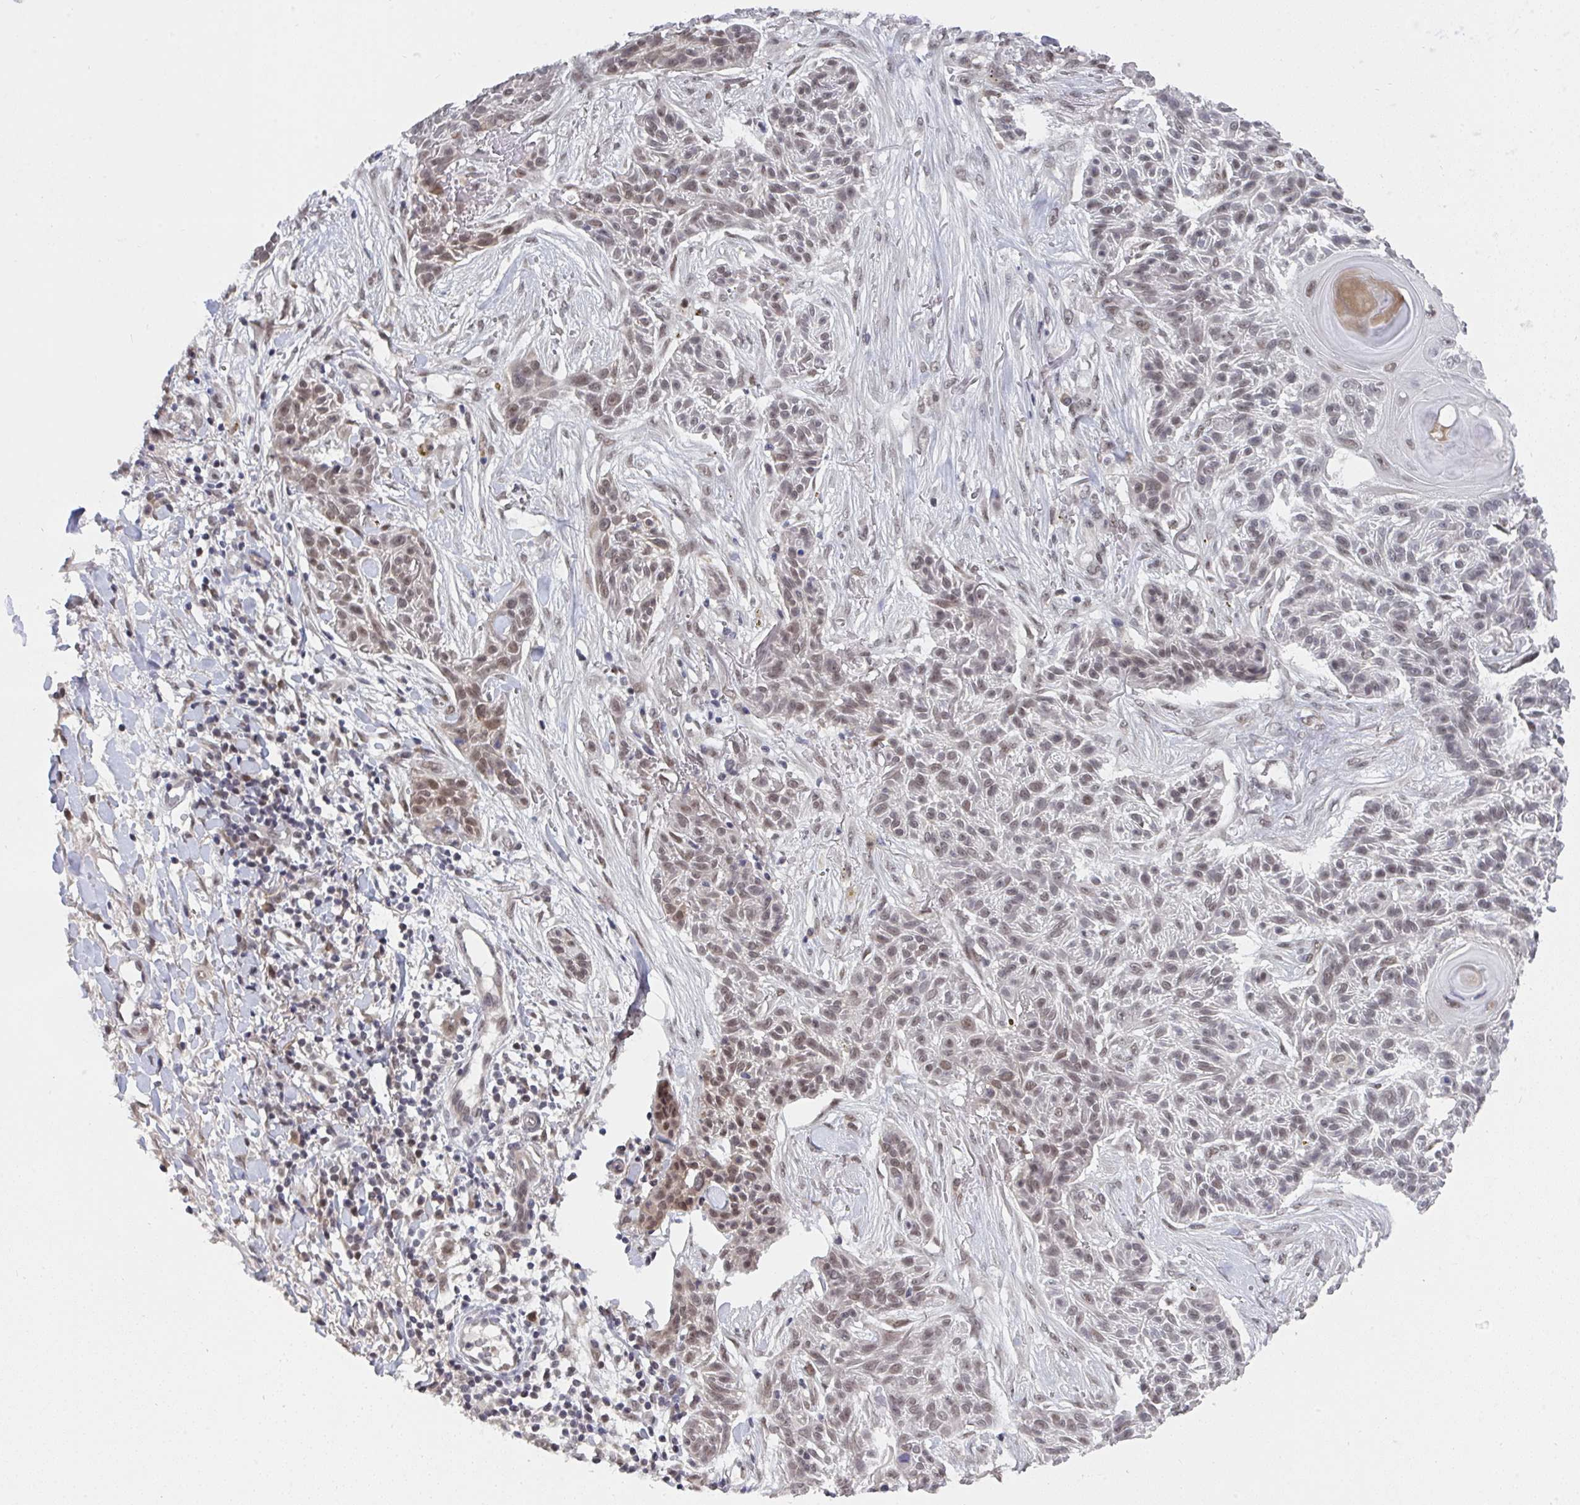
{"staining": {"intensity": "weak", "quantity": ">75%", "location": "nuclear"}, "tissue": "skin cancer", "cell_type": "Tumor cells", "image_type": "cancer", "snomed": [{"axis": "morphology", "description": "Squamous cell carcinoma, NOS"}, {"axis": "topography", "description": "Skin"}], "caption": "High-magnification brightfield microscopy of skin squamous cell carcinoma stained with DAB (3,3'-diaminobenzidine) (brown) and counterstained with hematoxylin (blue). tumor cells exhibit weak nuclear expression is seen in about>75% of cells.", "gene": "JMJD1C", "patient": {"sex": "male", "age": 86}}